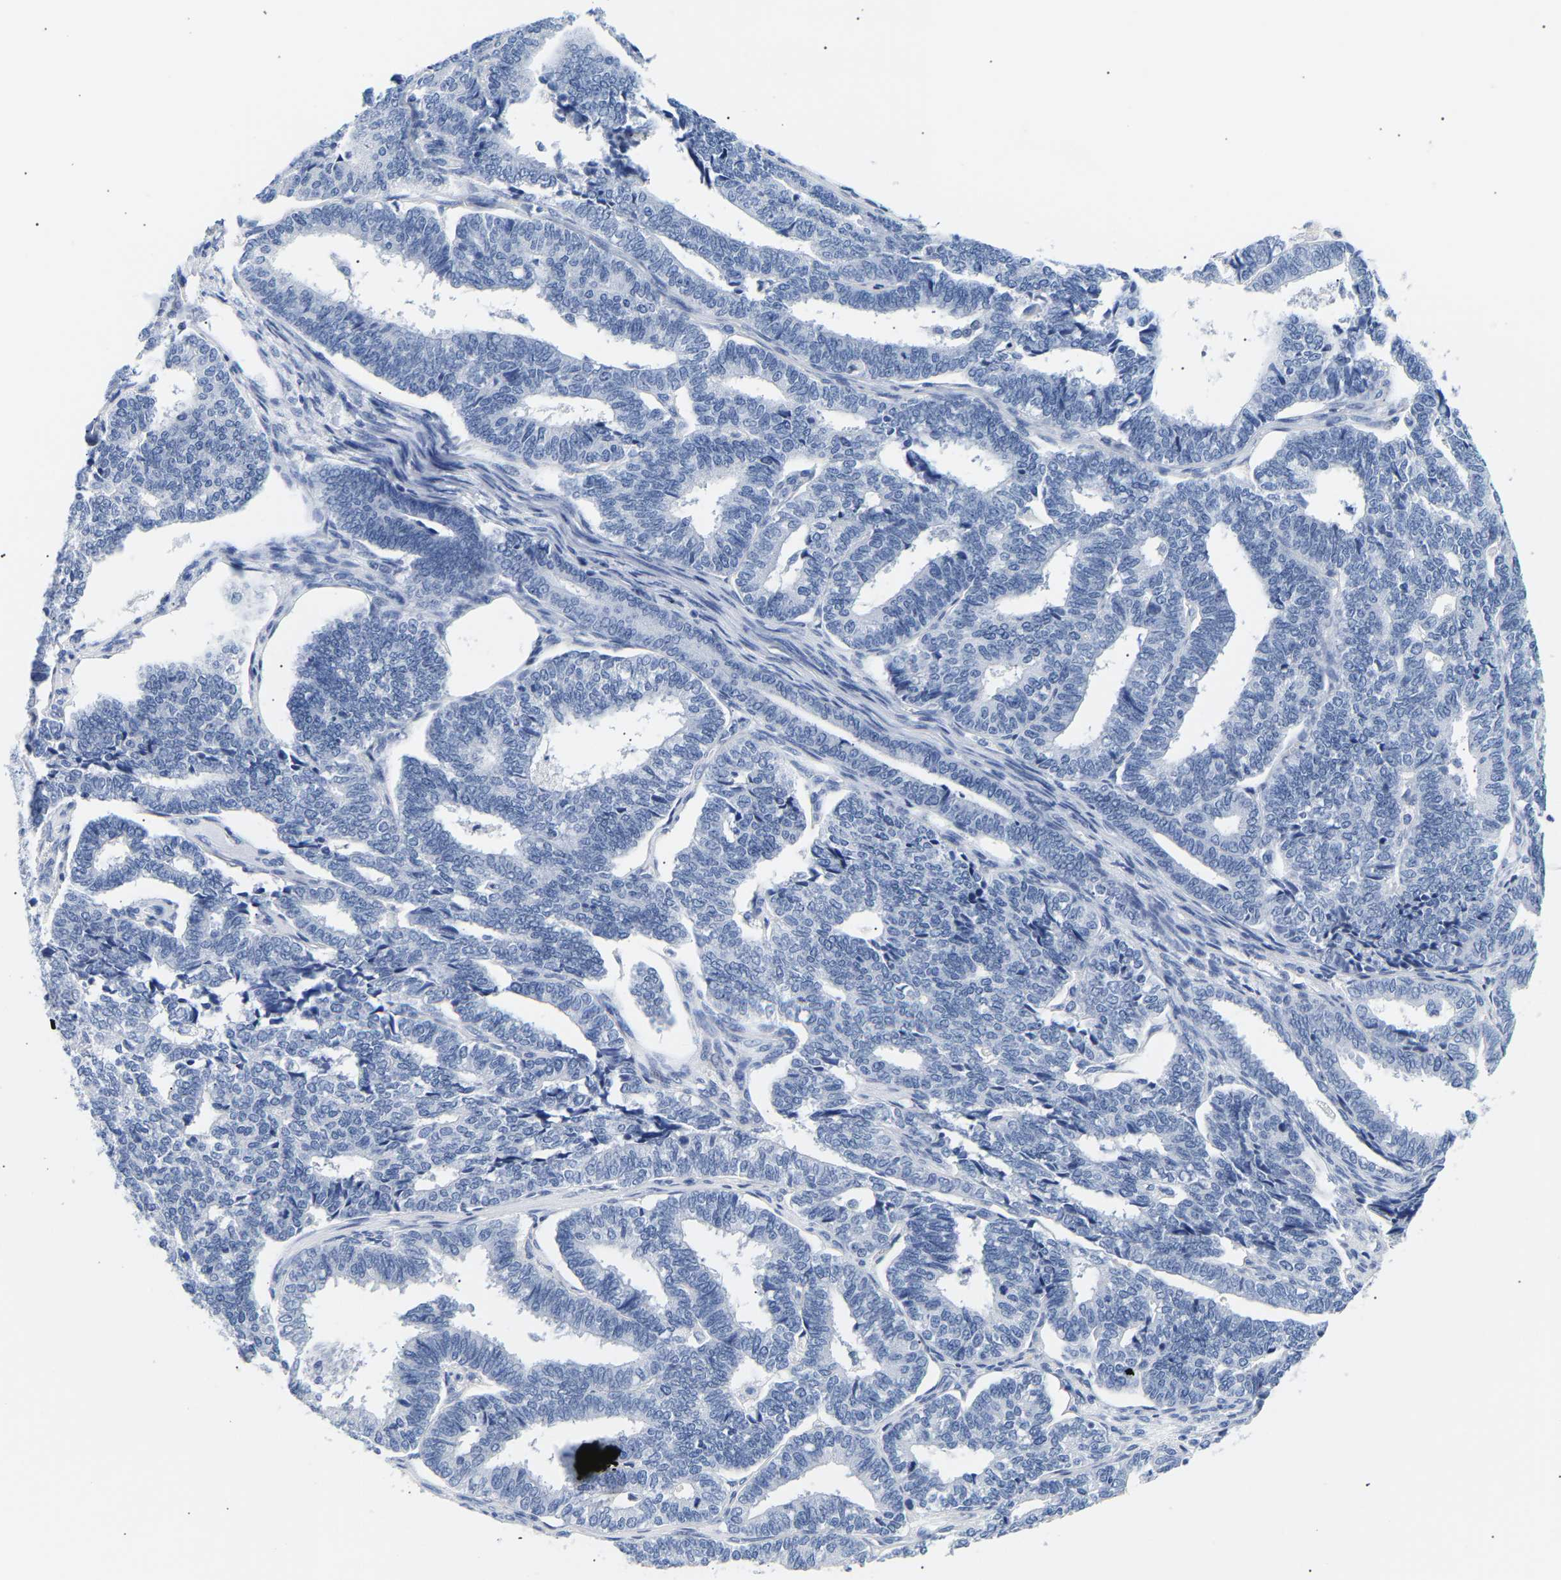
{"staining": {"intensity": "negative", "quantity": "none", "location": "none"}, "tissue": "endometrial cancer", "cell_type": "Tumor cells", "image_type": "cancer", "snomed": [{"axis": "morphology", "description": "Adenocarcinoma, NOS"}, {"axis": "topography", "description": "Endometrium"}], "caption": "IHC image of human adenocarcinoma (endometrial) stained for a protein (brown), which displays no positivity in tumor cells. (DAB IHC with hematoxylin counter stain).", "gene": "SPINK2", "patient": {"sex": "female", "age": 70}}